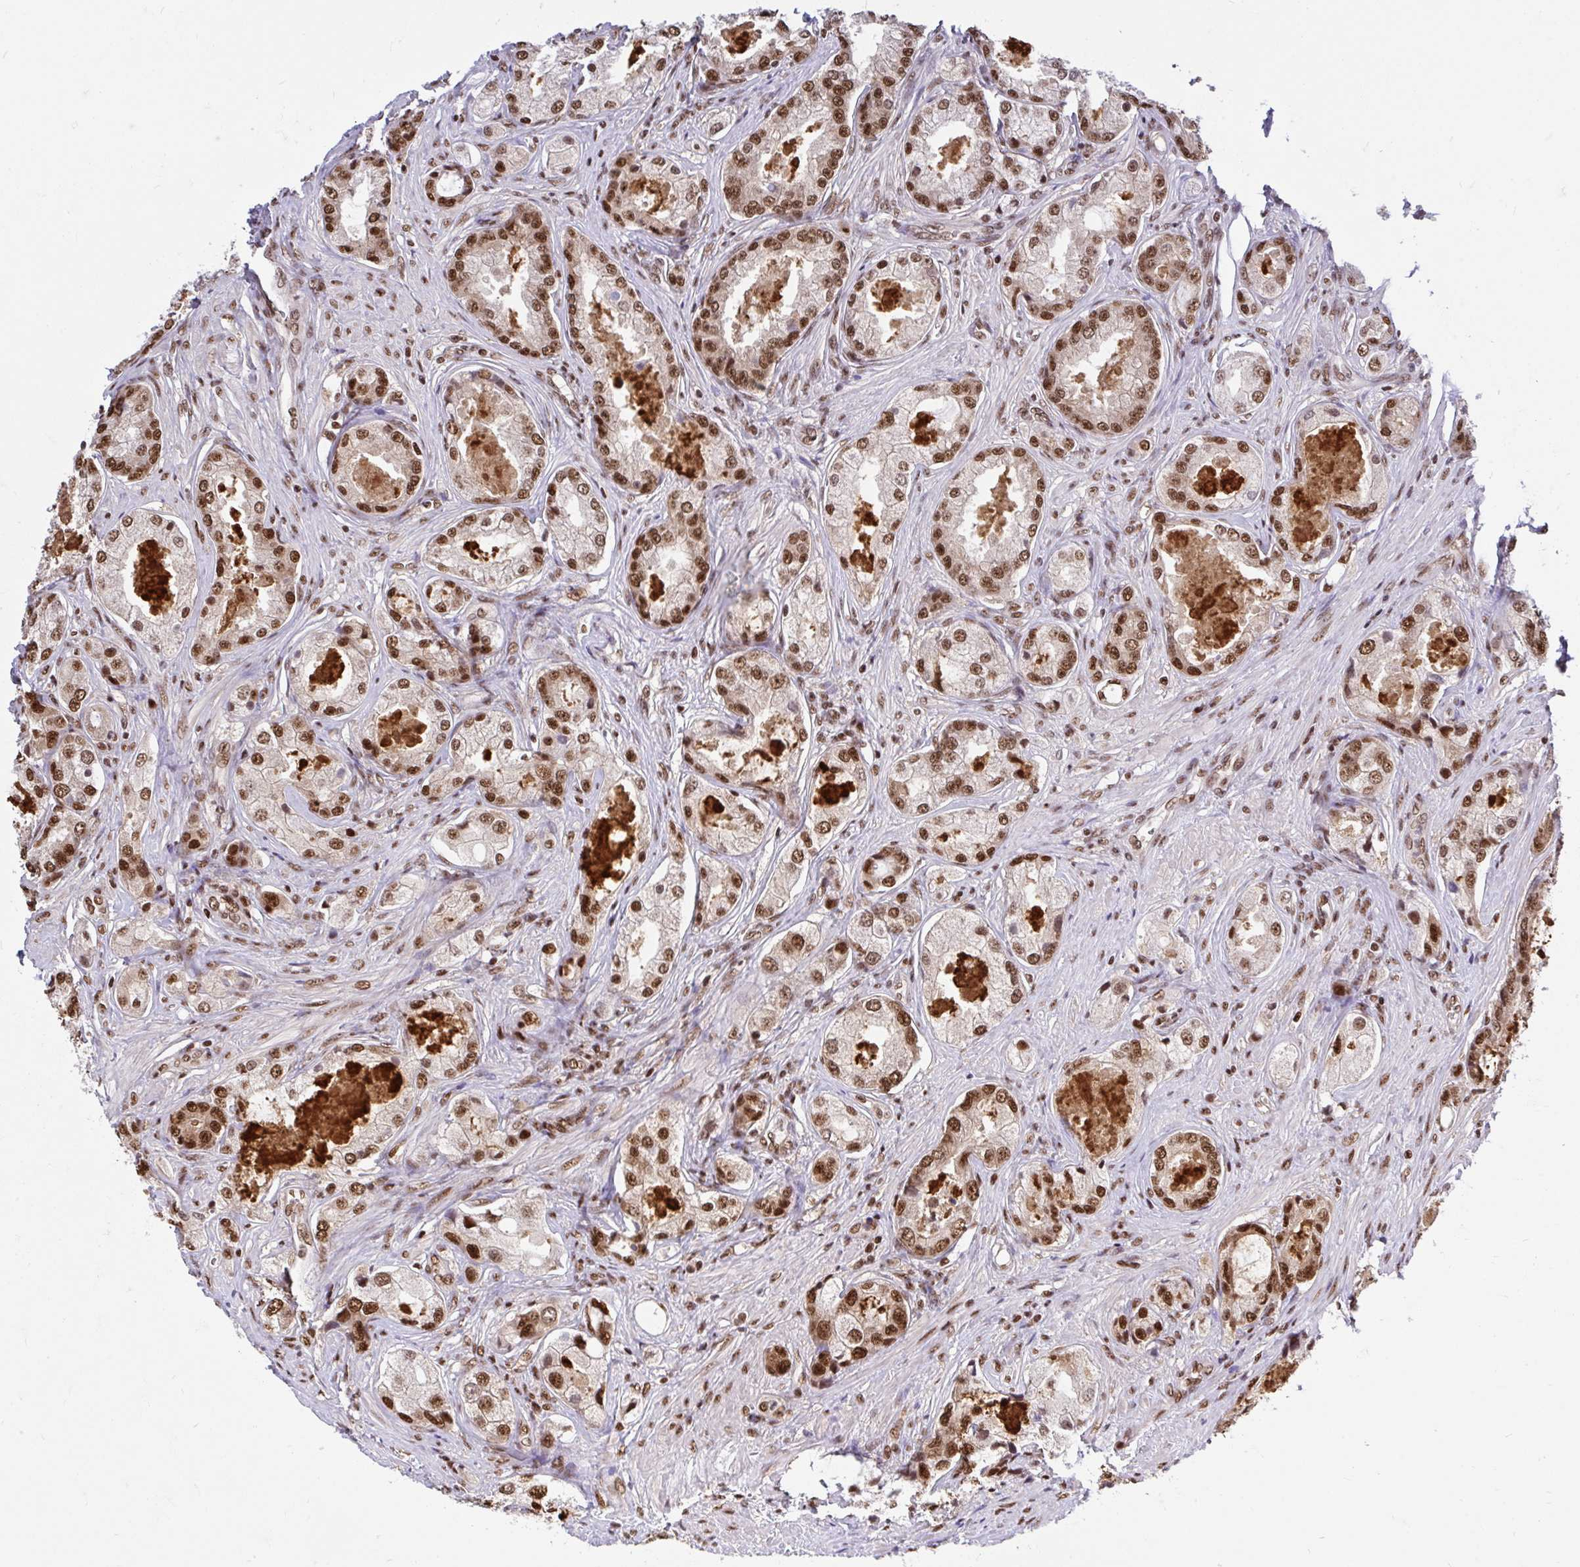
{"staining": {"intensity": "moderate", "quantity": ">75%", "location": "nuclear"}, "tissue": "prostate cancer", "cell_type": "Tumor cells", "image_type": "cancer", "snomed": [{"axis": "morphology", "description": "Adenocarcinoma, Low grade"}, {"axis": "topography", "description": "Prostate"}], "caption": "This is a histology image of immunohistochemistry (IHC) staining of prostate low-grade adenocarcinoma, which shows moderate expression in the nuclear of tumor cells.", "gene": "ABCA9", "patient": {"sex": "male", "age": 68}}